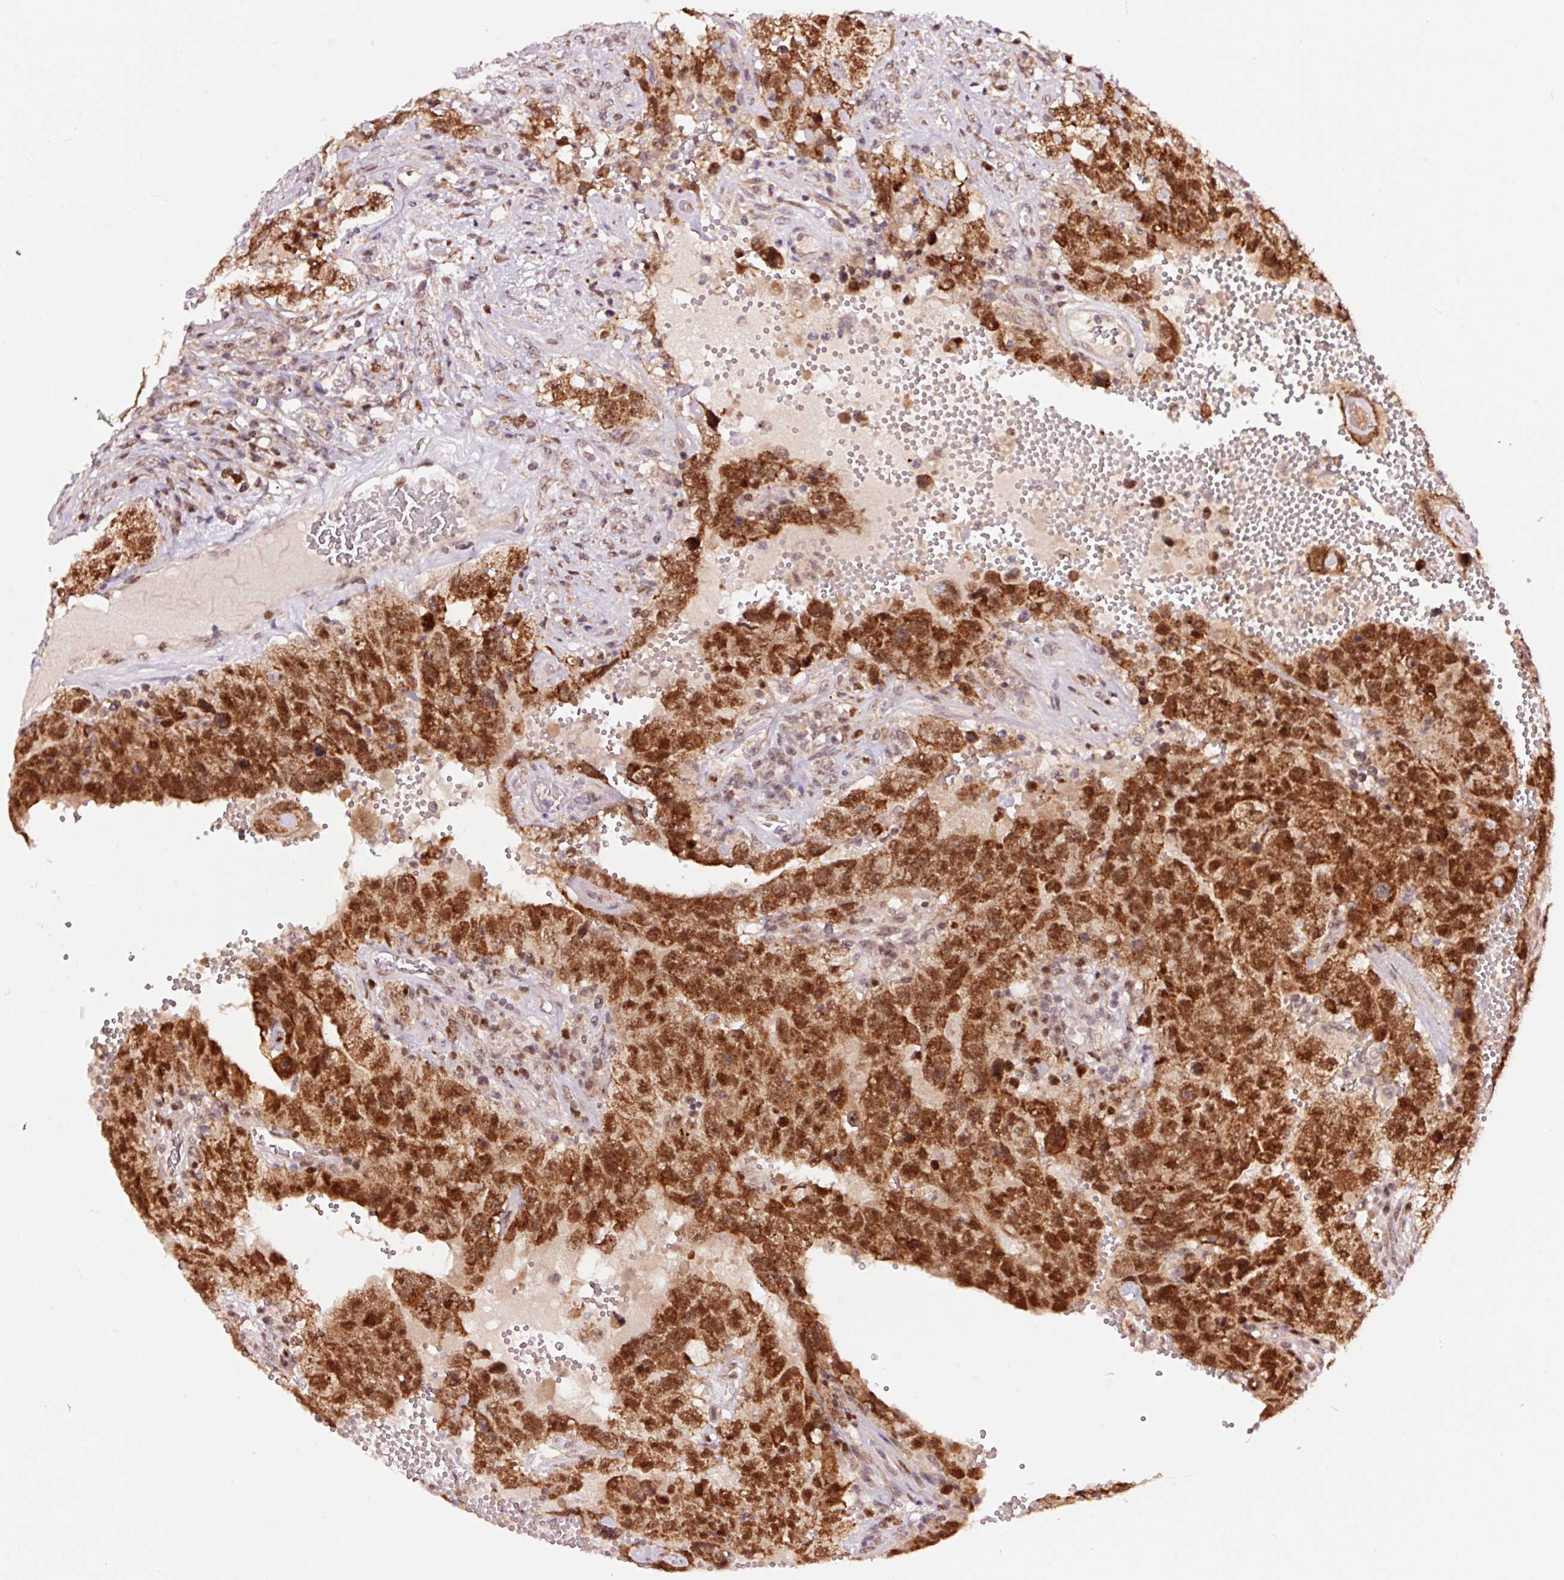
{"staining": {"intensity": "strong", "quantity": ">75%", "location": "nuclear"}, "tissue": "testis cancer", "cell_type": "Tumor cells", "image_type": "cancer", "snomed": [{"axis": "morphology", "description": "Carcinoma, Embryonal, NOS"}, {"axis": "topography", "description": "Testis"}], "caption": "Human testis cancer stained with a brown dye shows strong nuclear positive staining in about >75% of tumor cells.", "gene": "RFC4", "patient": {"sex": "male", "age": 26}}